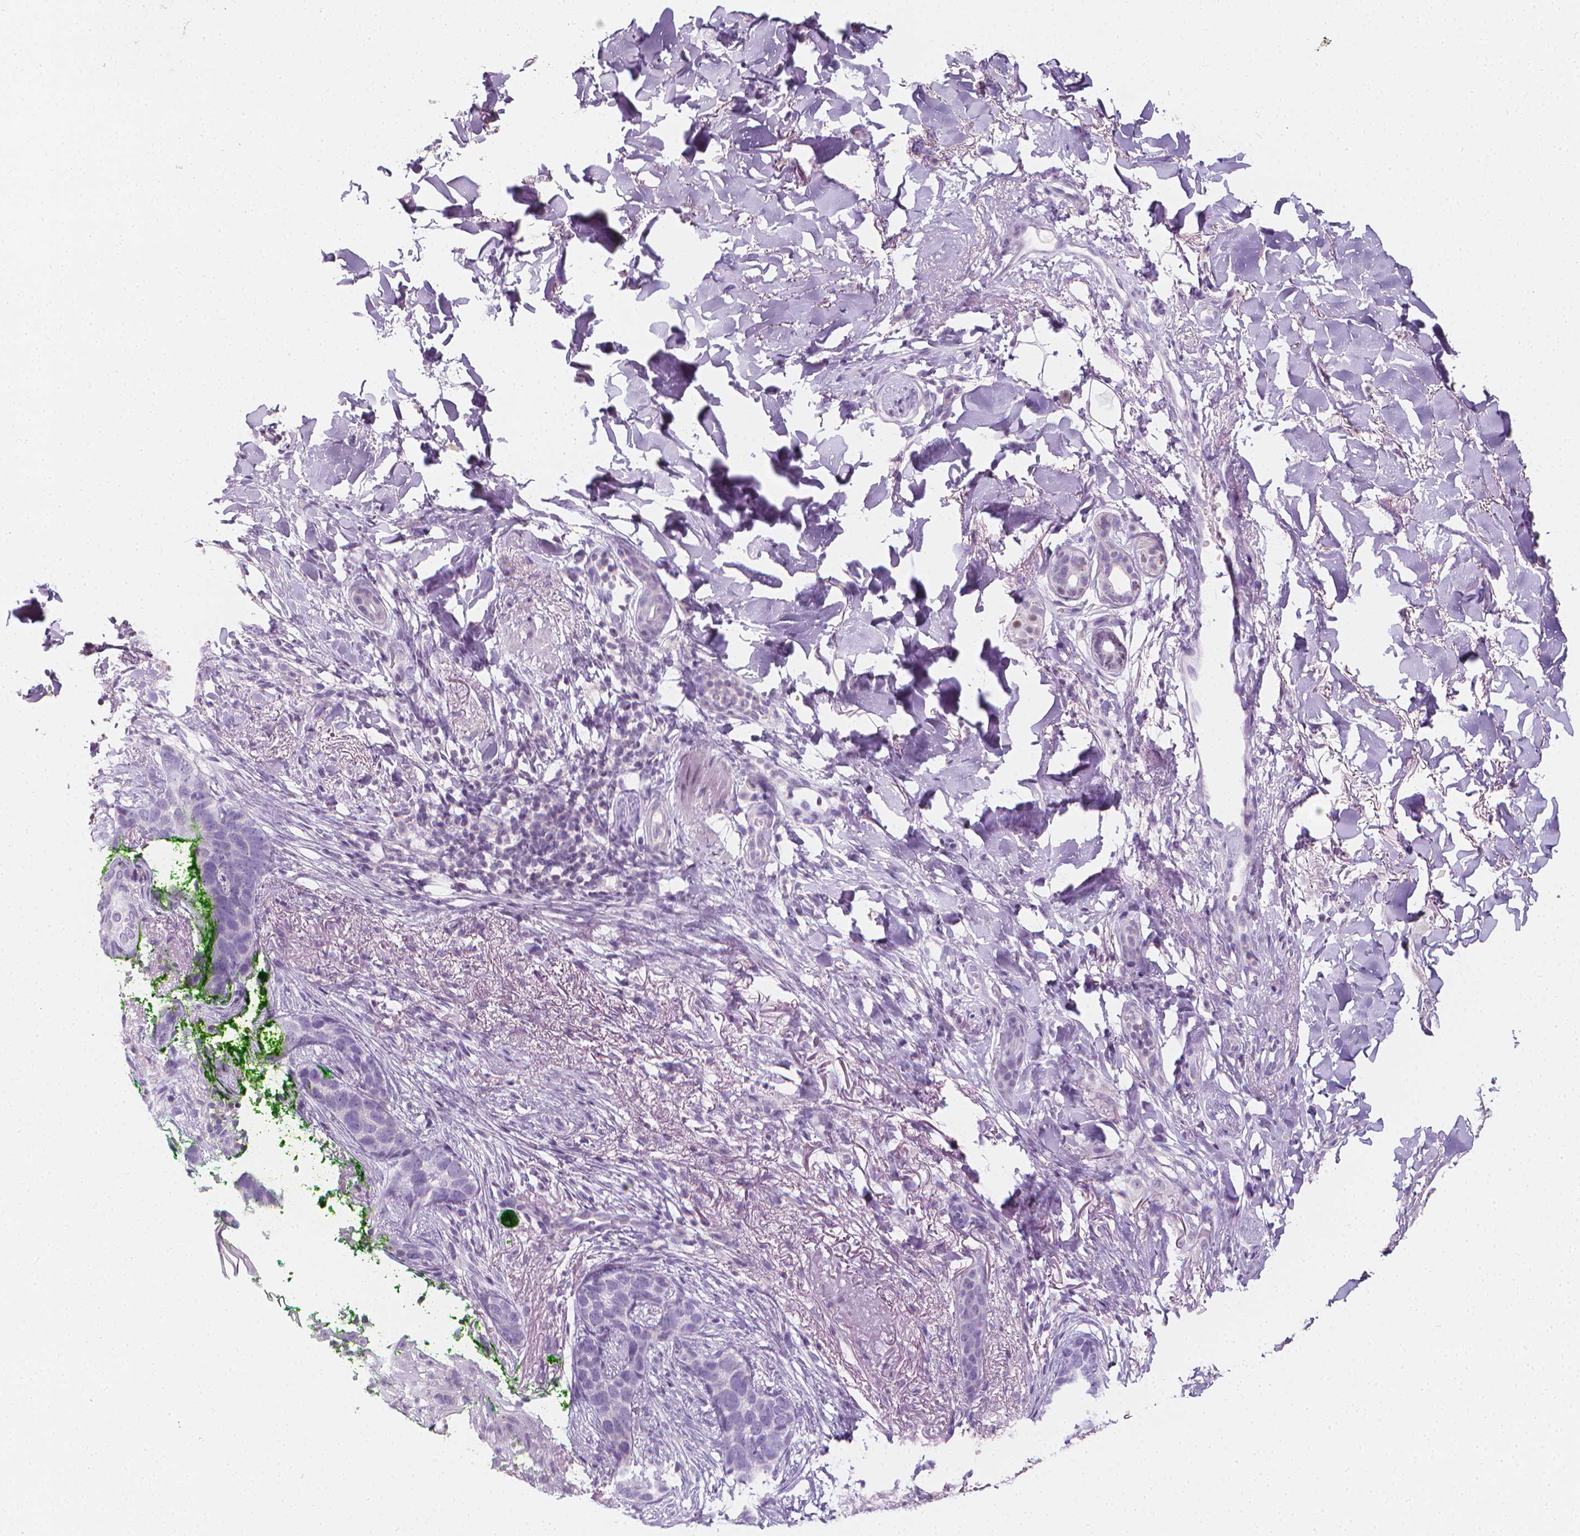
{"staining": {"intensity": "negative", "quantity": "none", "location": "none"}, "tissue": "skin cancer", "cell_type": "Tumor cells", "image_type": "cancer", "snomed": [{"axis": "morphology", "description": "Normal tissue, NOS"}, {"axis": "morphology", "description": "Basal cell carcinoma"}, {"axis": "topography", "description": "Skin"}], "caption": "Immunohistochemistry micrograph of neoplastic tissue: human skin cancer (basal cell carcinoma) stained with DAB demonstrates no significant protein expression in tumor cells.", "gene": "DCAF8L1", "patient": {"sex": "male", "age": 84}}